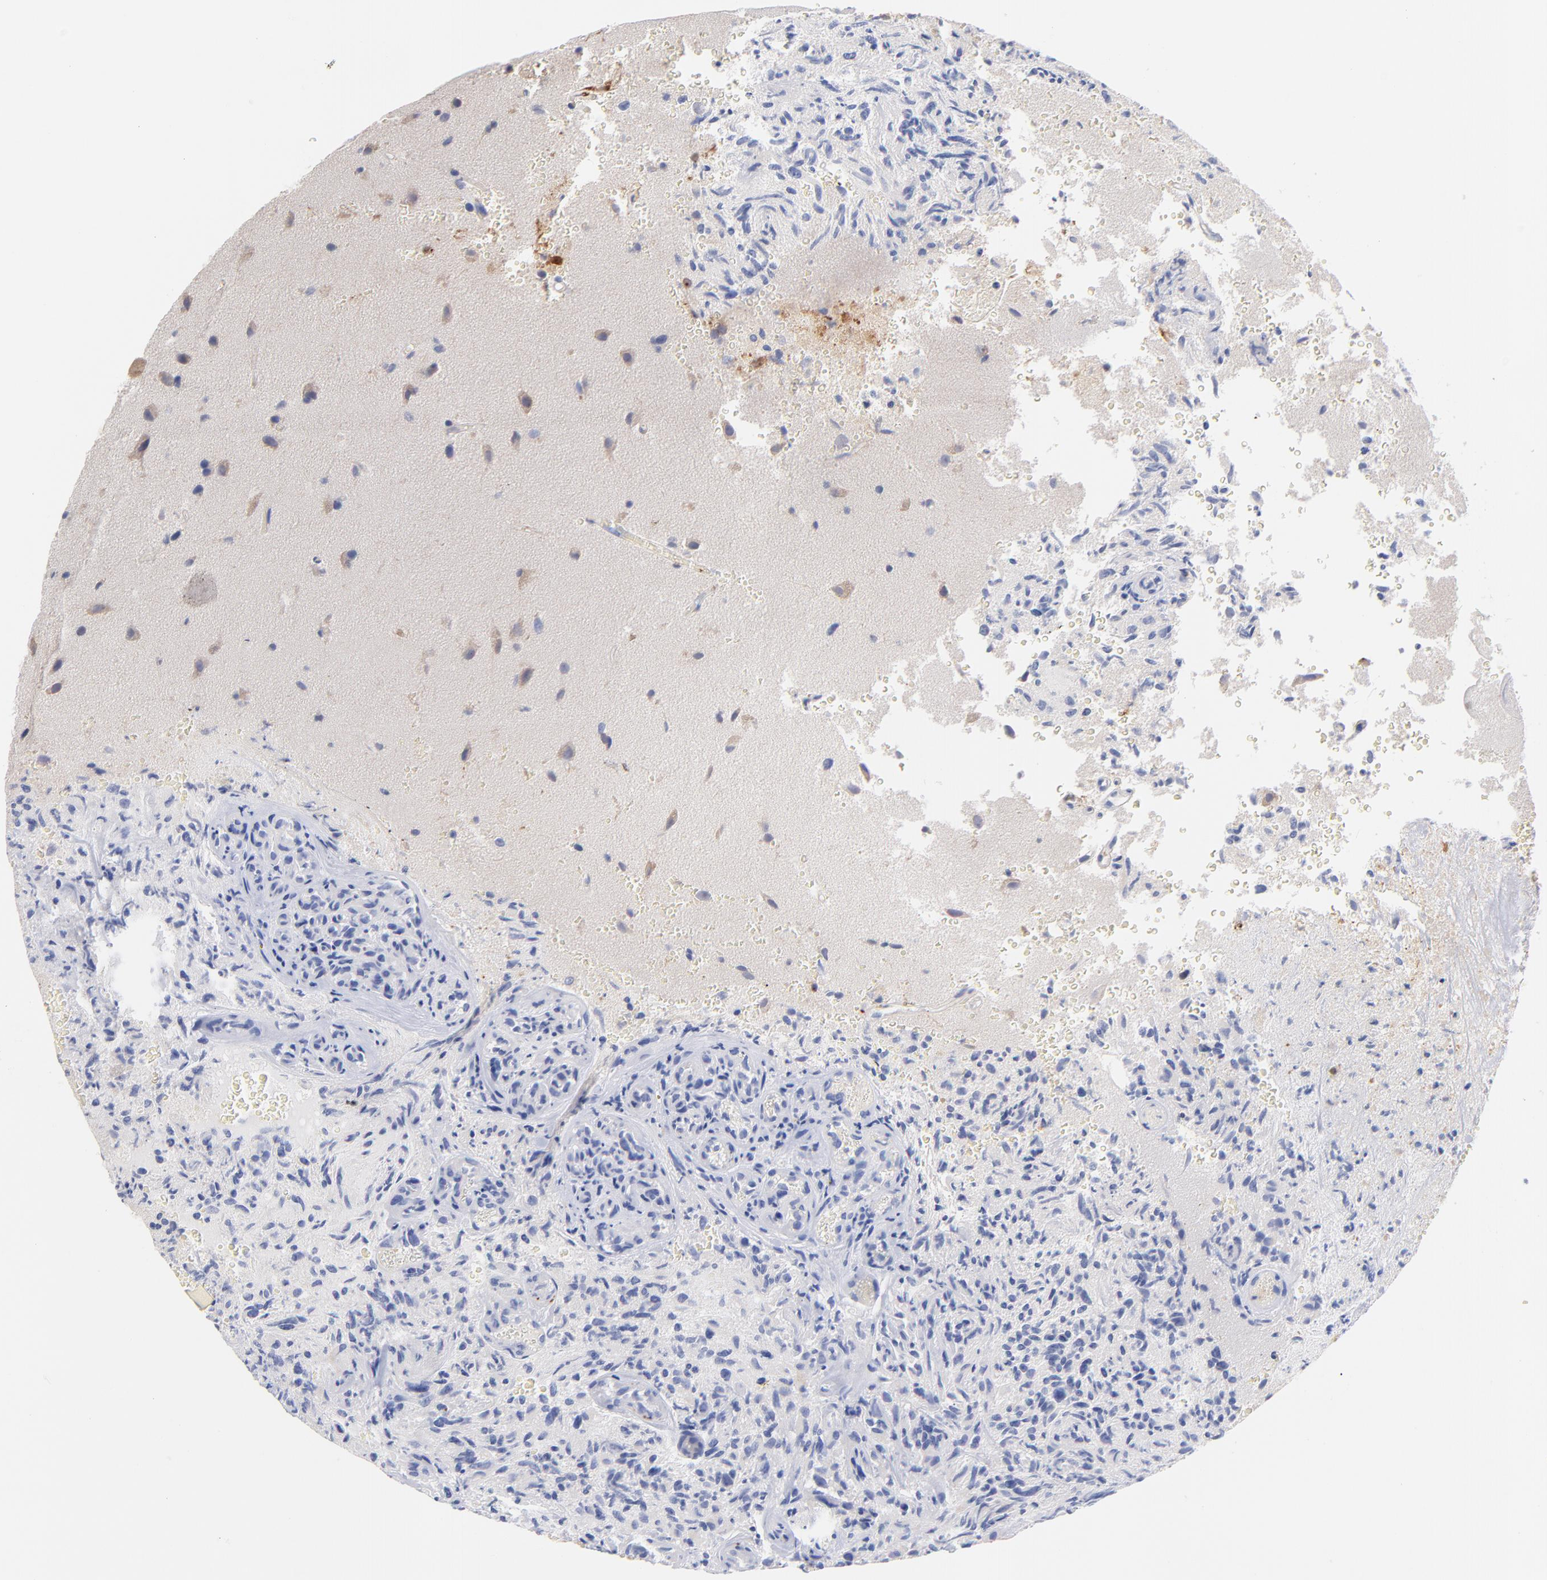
{"staining": {"intensity": "negative", "quantity": "none", "location": "none"}, "tissue": "glioma", "cell_type": "Tumor cells", "image_type": "cancer", "snomed": [{"axis": "morphology", "description": "Normal tissue, NOS"}, {"axis": "morphology", "description": "Glioma, malignant, High grade"}, {"axis": "topography", "description": "Cerebral cortex"}], "caption": "Photomicrograph shows no significant protein positivity in tumor cells of malignant glioma (high-grade). Nuclei are stained in blue.", "gene": "KREMEN2", "patient": {"sex": "male", "age": 75}}